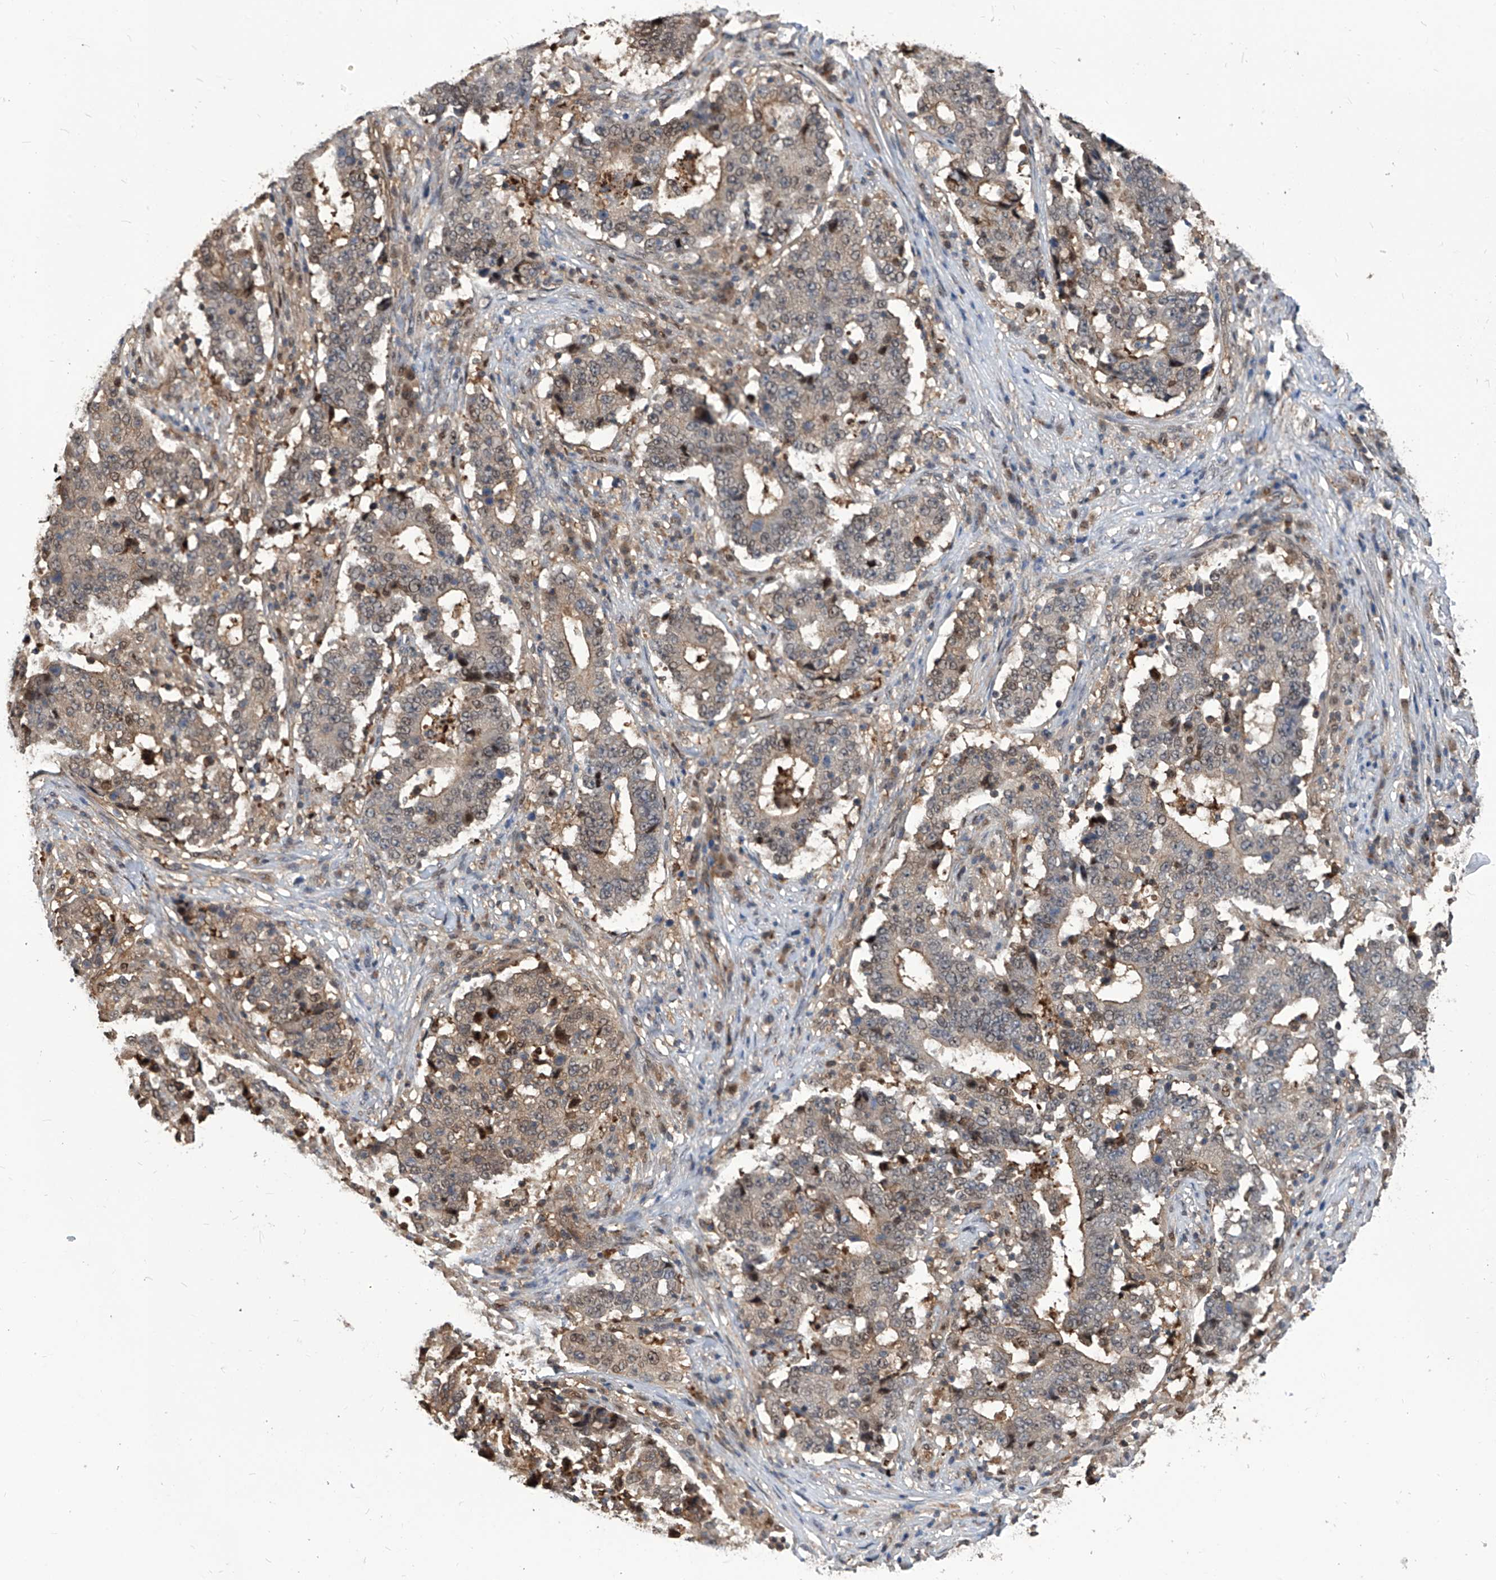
{"staining": {"intensity": "weak", "quantity": "<25%", "location": "cytoplasmic/membranous,nuclear"}, "tissue": "stomach cancer", "cell_type": "Tumor cells", "image_type": "cancer", "snomed": [{"axis": "morphology", "description": "Adenocarcinoma, NOS"}, {"axis": "topography", "description": "Stomach"}], "caption": "High magnification brightfield microscopy of stomach cancer stained with DAB (brown) and counterstained with hematoxylin (blue): tumor cells show no significant expression.", "gene": "PSMB1", "patient": {"sex": "male", "age": 59}}